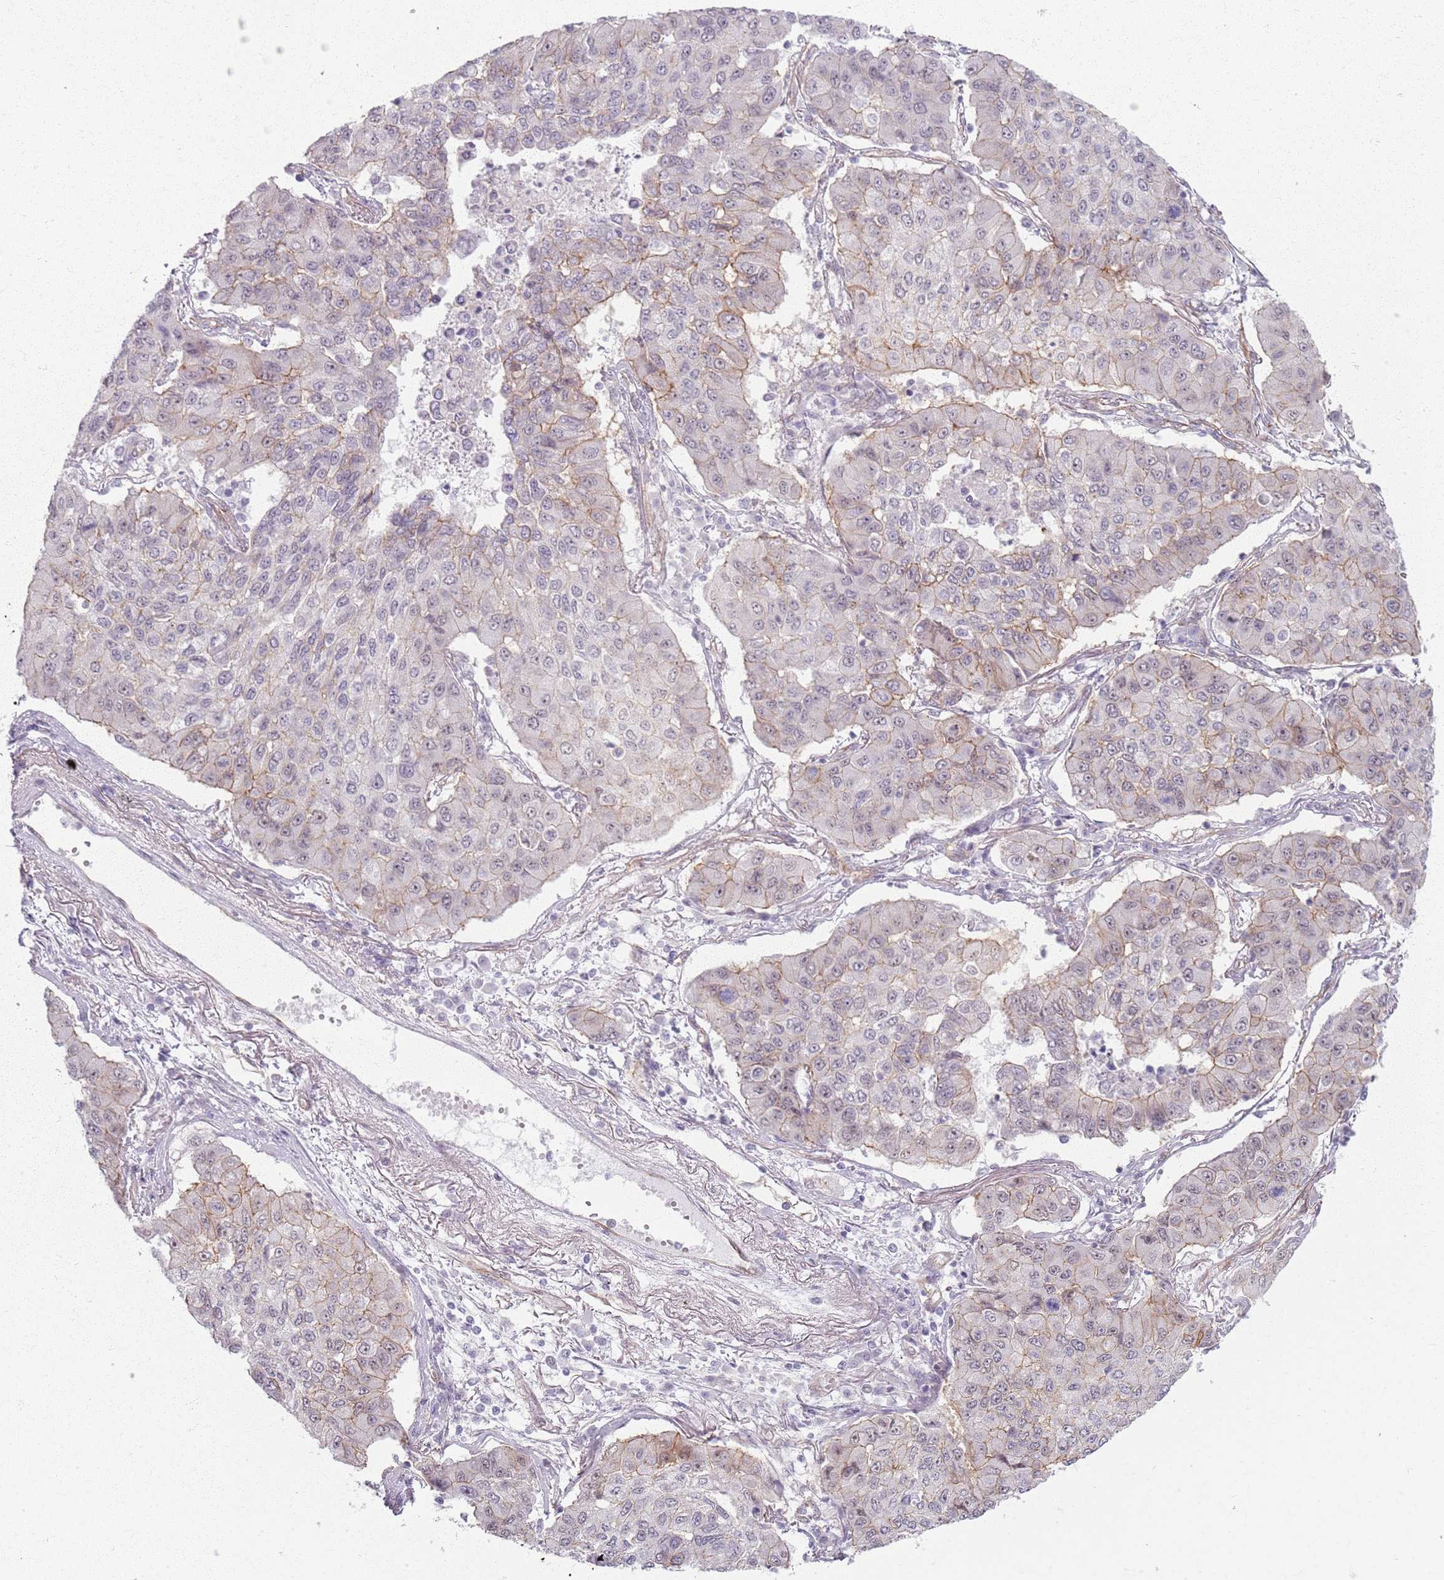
{"staining": {"intensity": "weak", "quantity": "25%-75%", "location": "cytoplasmic/membranous"}, "tissue": "lung cancer", "cell_type": "Tumor cells", "image_type": "cancer", "snomed": [{"axis": "morphology", "description": "Squamous cell carcinoma, NOS"}, {"axis": "topography", "description": "Lung"}], "caption": "The photomicrograph reveals immunohistochemical staining of lung squamous cell carcinoma. There is weak cytoplasmic/membranous positivity is identified in about 25%-75% of tumor cells. Nuclei are stained in blue.", "gene": "KCNA5", "patient": {"sex": "male", "age": 74}}